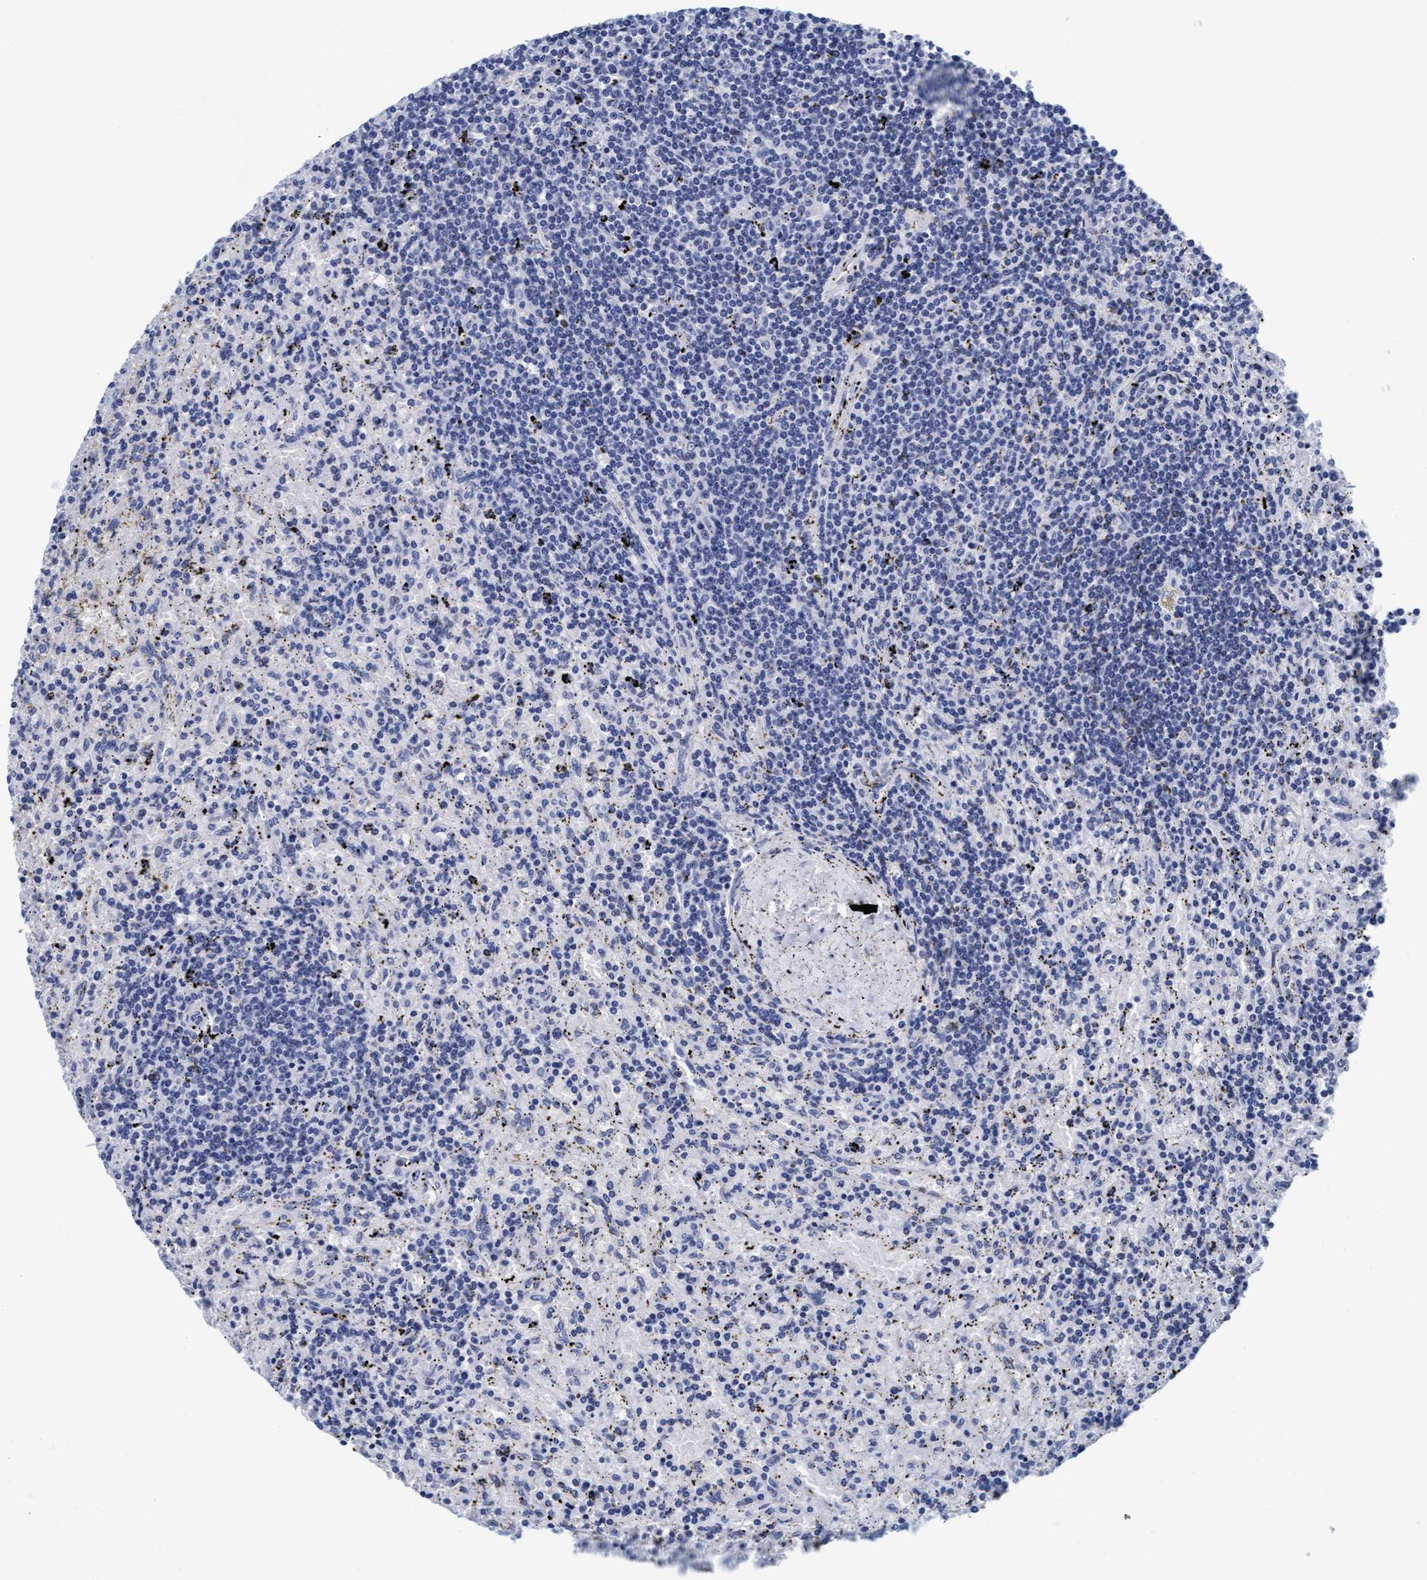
{"staining": {"intensity": "negative", "quantity": "none", "location": "none"}, "tissue": "lymphoma", "cell_type": "Tumor cells", "image_type": "cancer", "snomed": [{"axis": "morphology", "description": "Malignant lymphoma, non-Hodgkin's type, Low grade"}, {"axis": "topography", "description": "Spleen"}], "caption": "Tumor cells are negative for brown protein staining in low-grade malignant lymphoma, non-Hodgkin's type. Brightfield microscopy of IHC stained with DAB (3,3'-diaminobenzidine) (brown) and hematoxylin (blue), captured at high magnification.", "gene": "ARSG", "patient": {"sex": "male", "age": 76}}